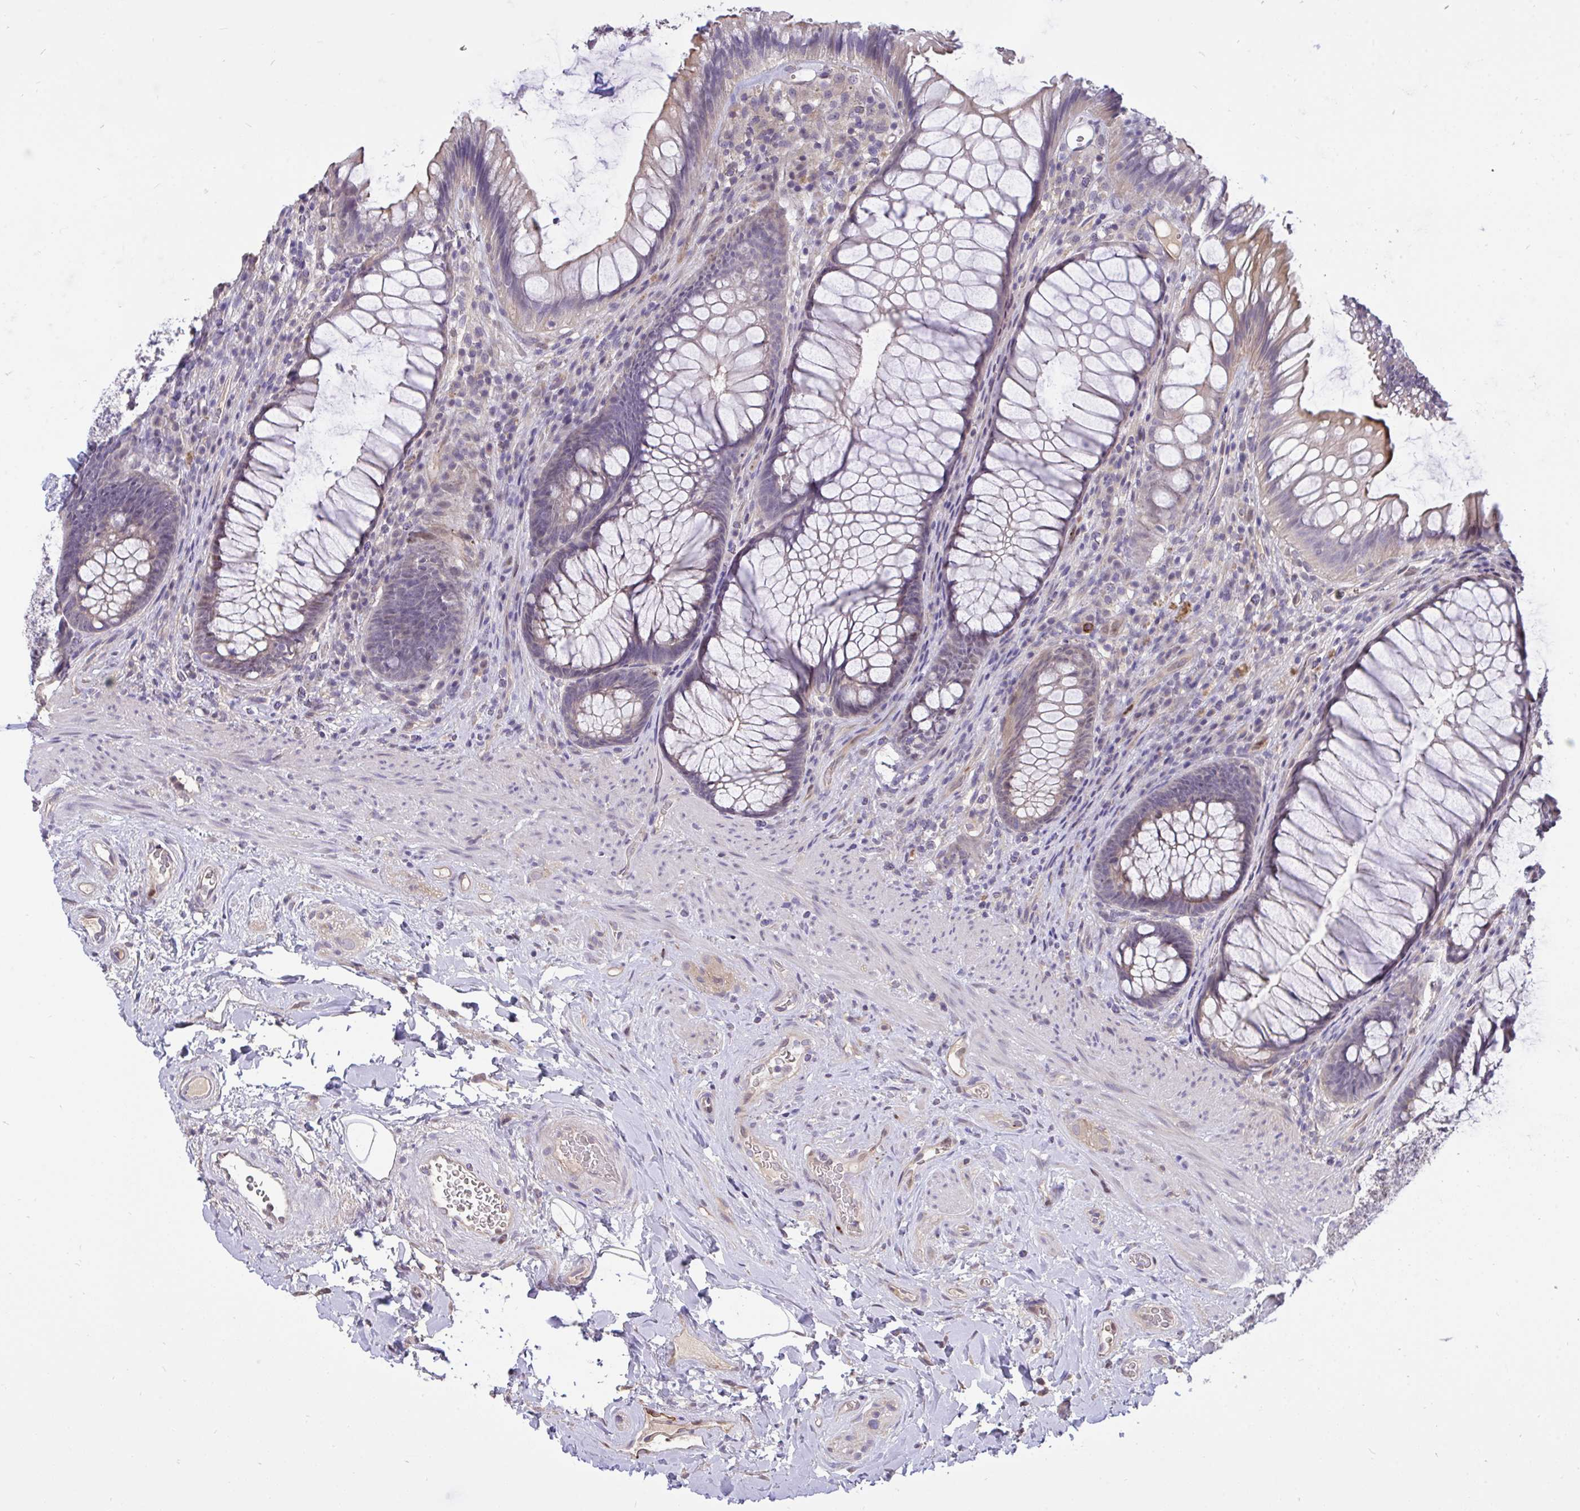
{"staining": {"intensity": "weak", "quantity": "<25%", "location": "cytoplasmic/membranous"}, "tissue": "rectum", "cell_type": "Glandular cells", "image_type": "normal", "snomed": [{"axis": "morphology", "description": "Normal tissue, NOS"}, {"axis": "topography", "description": "Rectum"}], "caption": "The histopathology image exhibits no staining of glandular cells in benign rectum.", "gene": "C19orf54", "patient": {"sex": "male", "age": 53}}